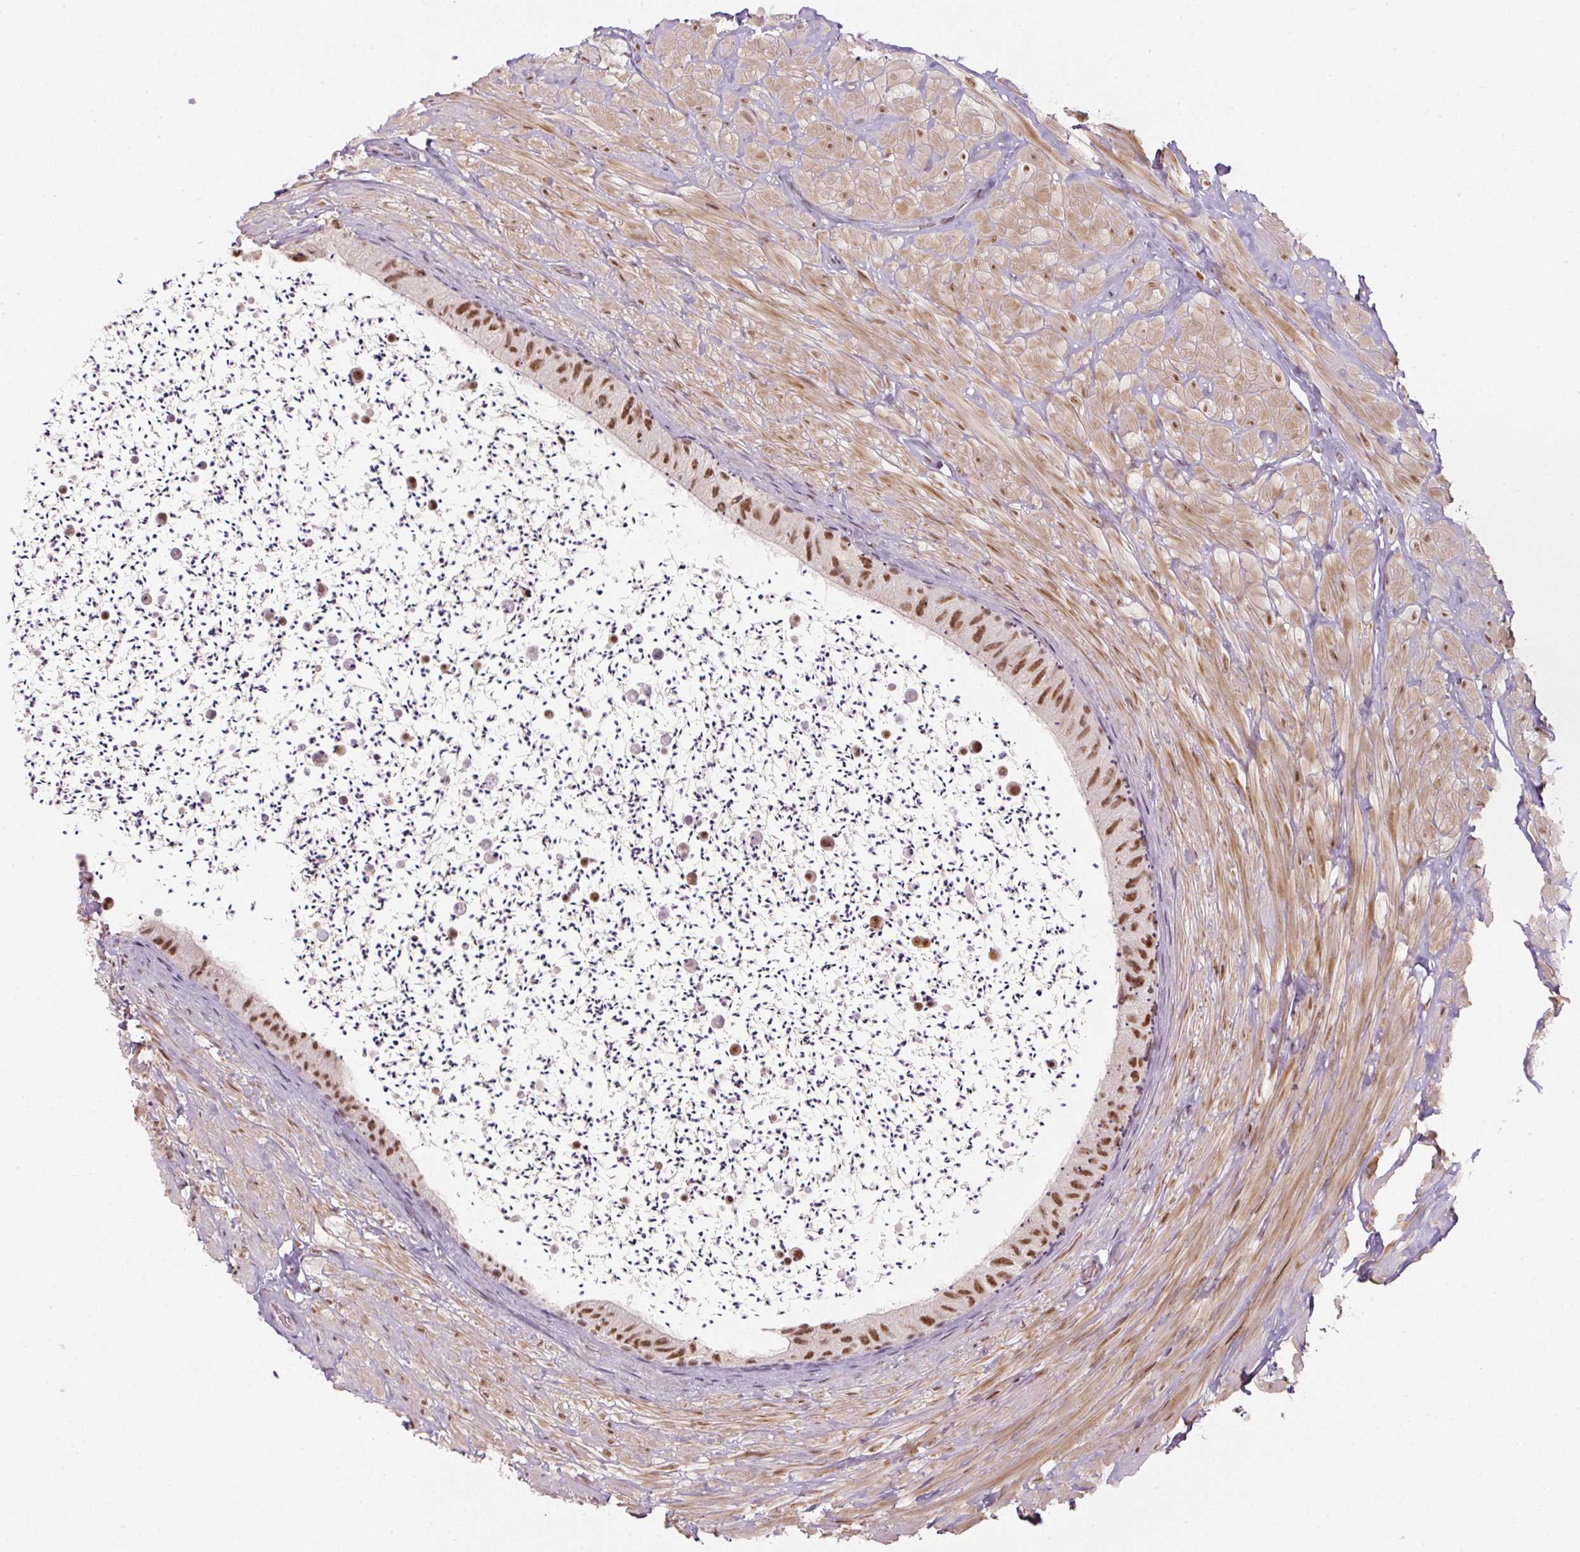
{"staining": {"intensity": "strong", "quantity": ">75%", "location": "nuclear"}, "tissue": "epididymis", "cell_type": "Glandular cells", "image_type": "normal", "snomed": [{"axis": "morphology", "description": "Normal tissue, NOS"}, {"axis": "topography", "description": "Epididymis"}, {"axis": "topography", "description": "Peripheral nerve tissue"}], "caption": "Immunohistochemical staining of normal epididymis shows strong nuclear protein staining in approximately >75% of glandular cells. (Brightfield microscopy of DAB IHC at high magnification).", "gene": "U2AF2", "patient": {"sex": "male", "age": 32}}